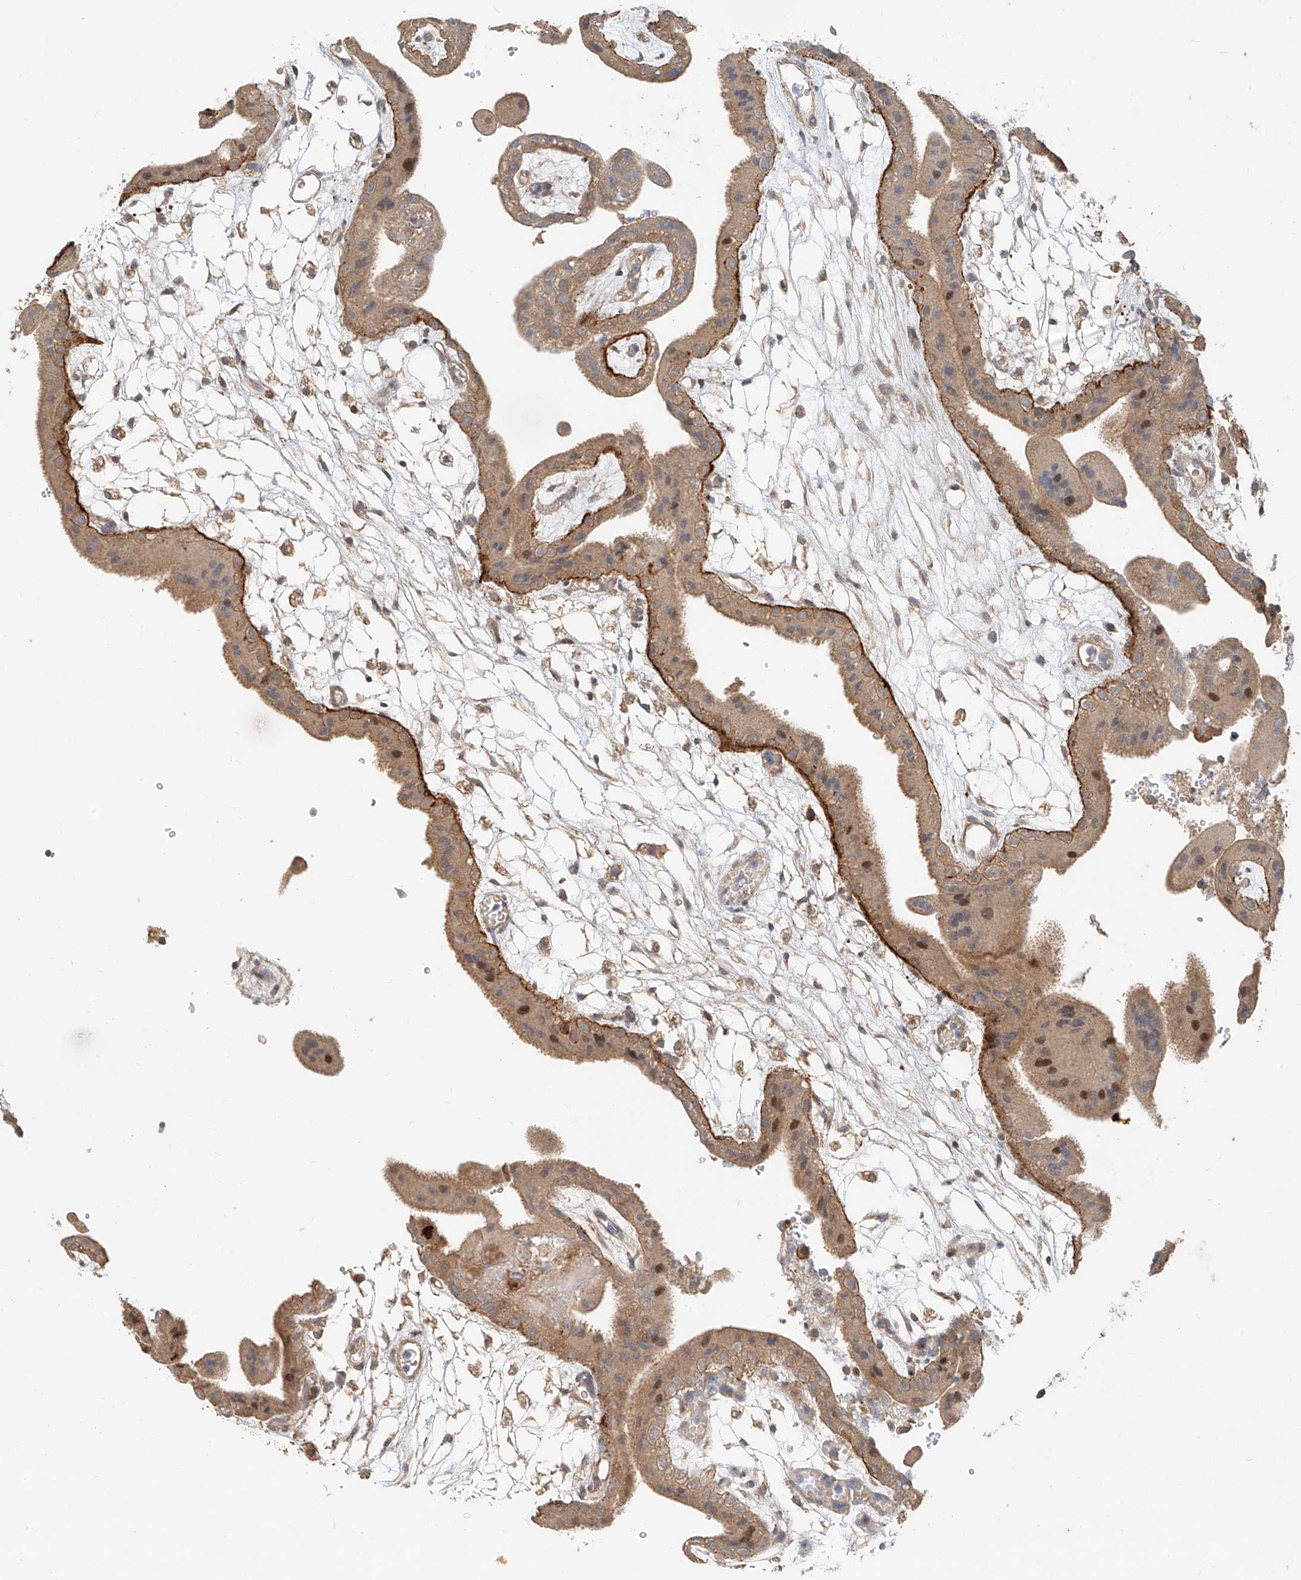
{"staining": {"intensity": "moderate", "quantity": ">75%", "location": "cytoplasmic/membranous,nuclear"}, "tissue": "placenta", "cell_type": "Decidual cells", "image_type": "normal", "snomed": [{"axis": "morphology", "description": "Normal tissue, NOS"}, {"axis": "topography", "description": "Placenta"}], "caption": "Moderate cytoplasmic/membranous,nuclear positivity for a protein is present in about >75% of decidual cells of unremarkable placenta using immunohistochemistry (IHC).", "gene": "TMEM61", "patient": {"sex": "female", "age": 18}}